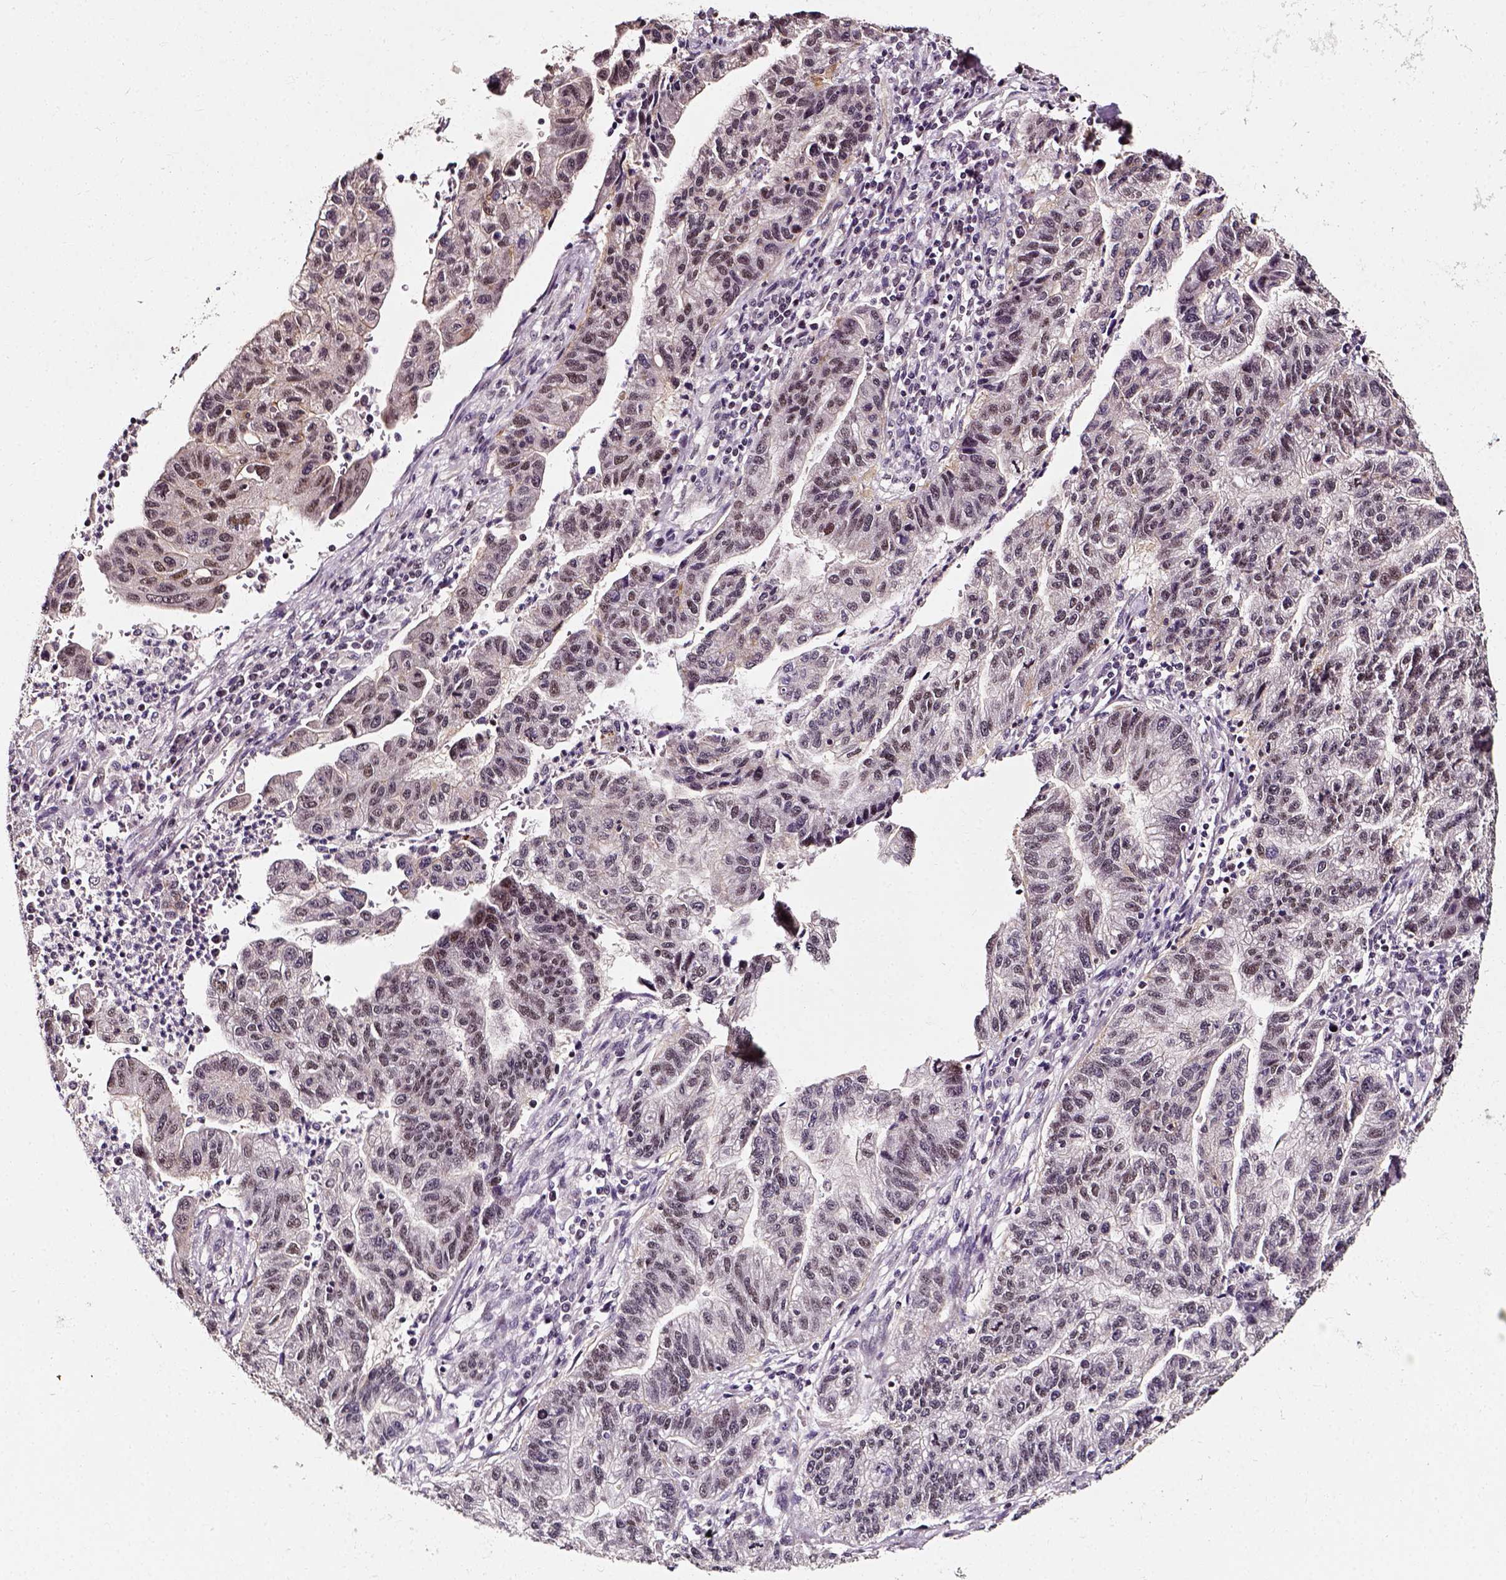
{"staining": {"intensity": "weak", "quantity": "25%-75%", "location": "nuclear"}, "tissue": "stomach cancer", "cell_type": "Tumor cells", "image_type": "cancer", "snomed": [{"axis": "morphology", "description": "Adenocarcinoma, NOS"}, {"axis": "topography", "description": "Stomach"}], "caption": "A photomicrograph of stomach cancer stained for a protein exhibits weak nuclear brown staining in tumor cells.", "gene": "NACC1", "patient": {"sex": "male", "age": 83}}